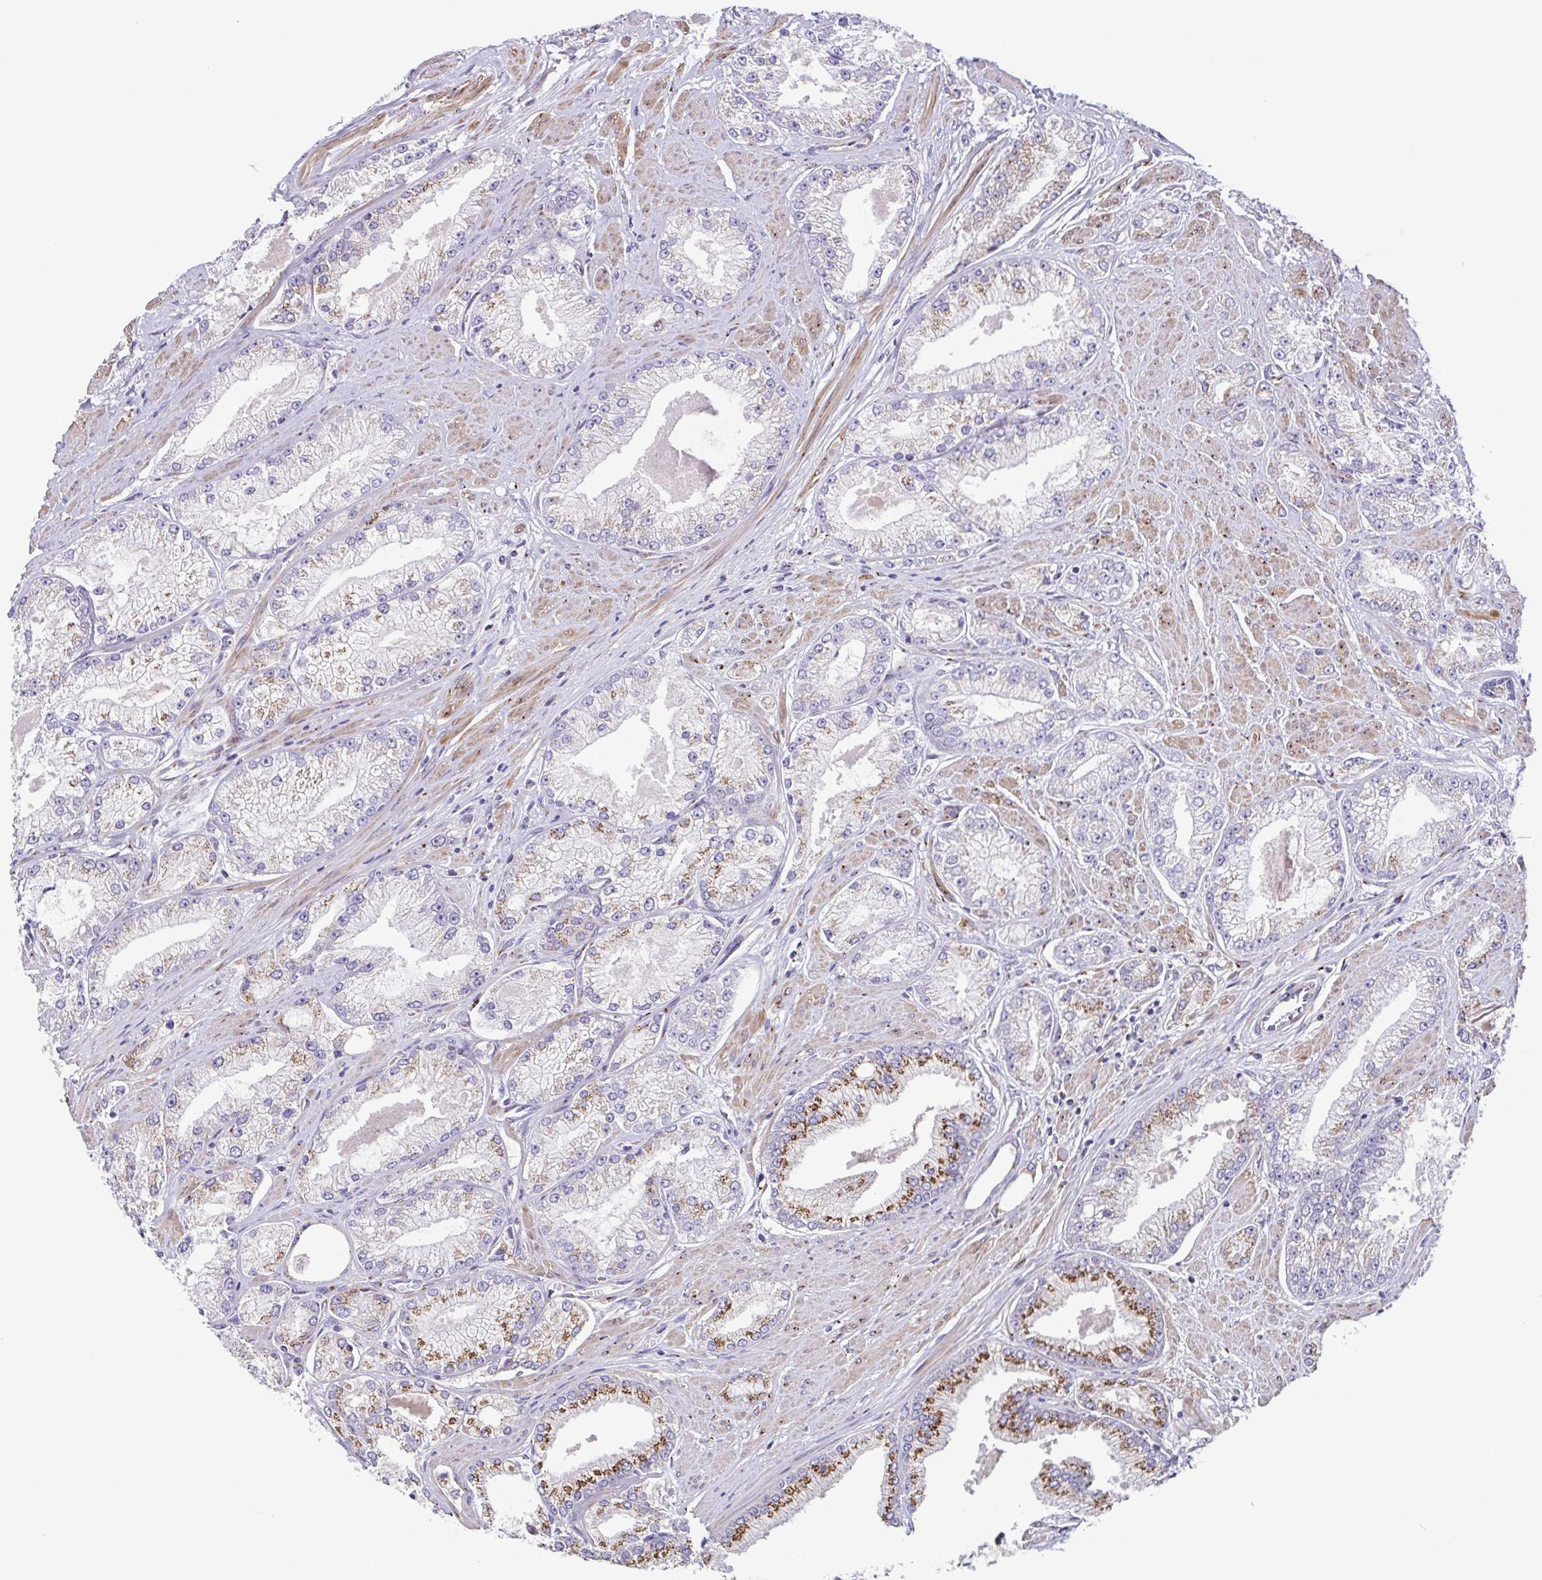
{"staining": {"intensity": "moderate", "quantity": "<25%", "location": "cytoplasmic/membranous"}, "tissue": "prostate cancer", "cell_type": "Tumor cells", "image_type": "cancer", "snomed": [{"axis": "morphology", "description": "Adenocarcinoma, High grade"}, {"axis": "topography", "description": "Prostate"}], "caption": "The image shows a brown stain indicating the presence of a protein in the cytoplasmic/membranous of tumor cells in adenocarcinoma (high-grade) (prostate). Using DAB (brown) and hematoxylin (blue) stains, captured at high magnification using brightfield microscopy.", "gene": "COL17A1", "patient": {"sex": "male", "age": 68}}